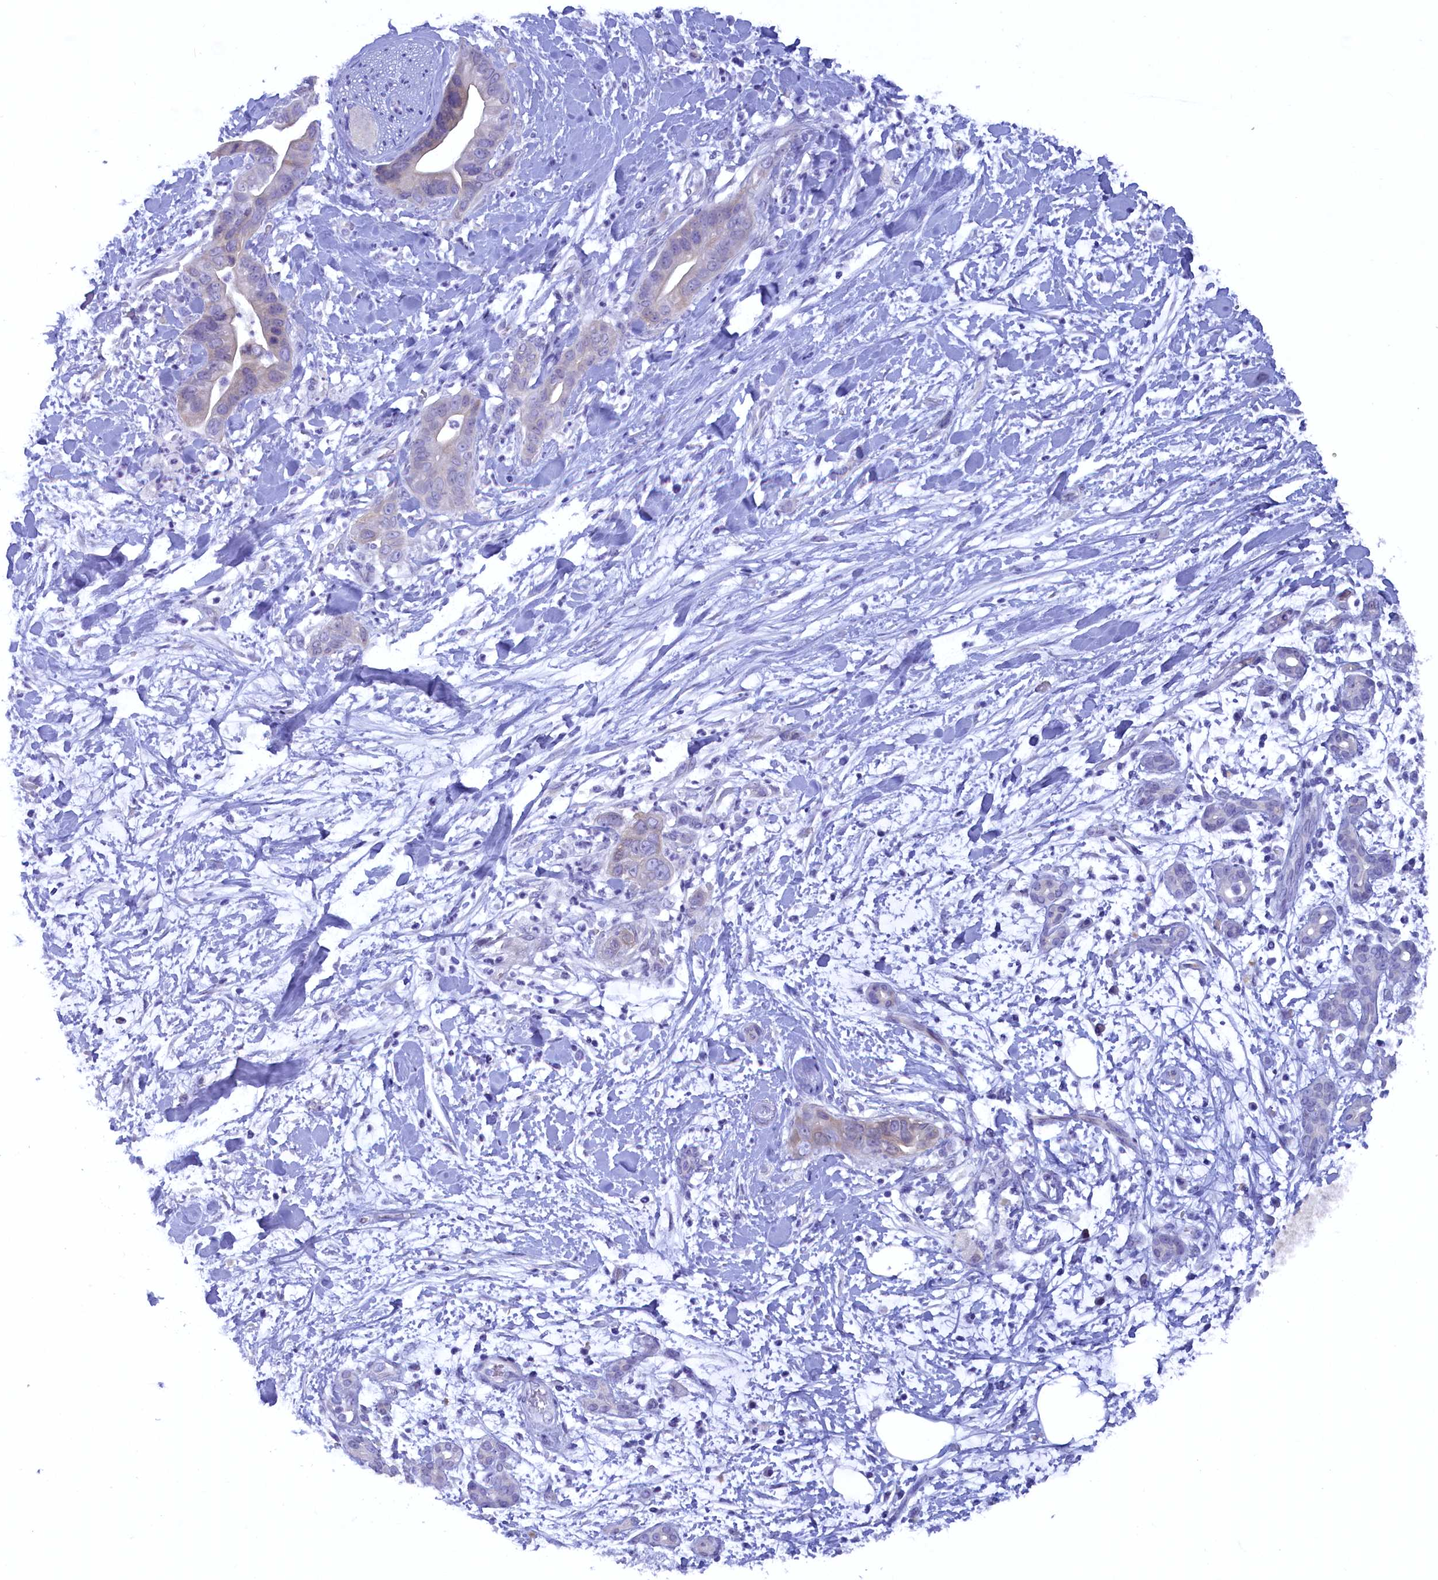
{"staining": {"intensity": "weak", "quantity": "<25%", "location": "cytoplasmic/membranous"}, "tissue": "pancreatic cancer", "cell_type": "Tumor cells", "image_type": "cancer", "snomed": [{"axis": "morphology", "description": "Adenocarcinoma, NOS"}, {"axis": "topography", "description": "Pancreas"}], "caption": "High power microscopy image of an IHC image of pancreatic cancer, revealing no significant positivity in tumor cells.", "gene": "ZSWIM4", "patient": {"sex": "female", "age": 78}}